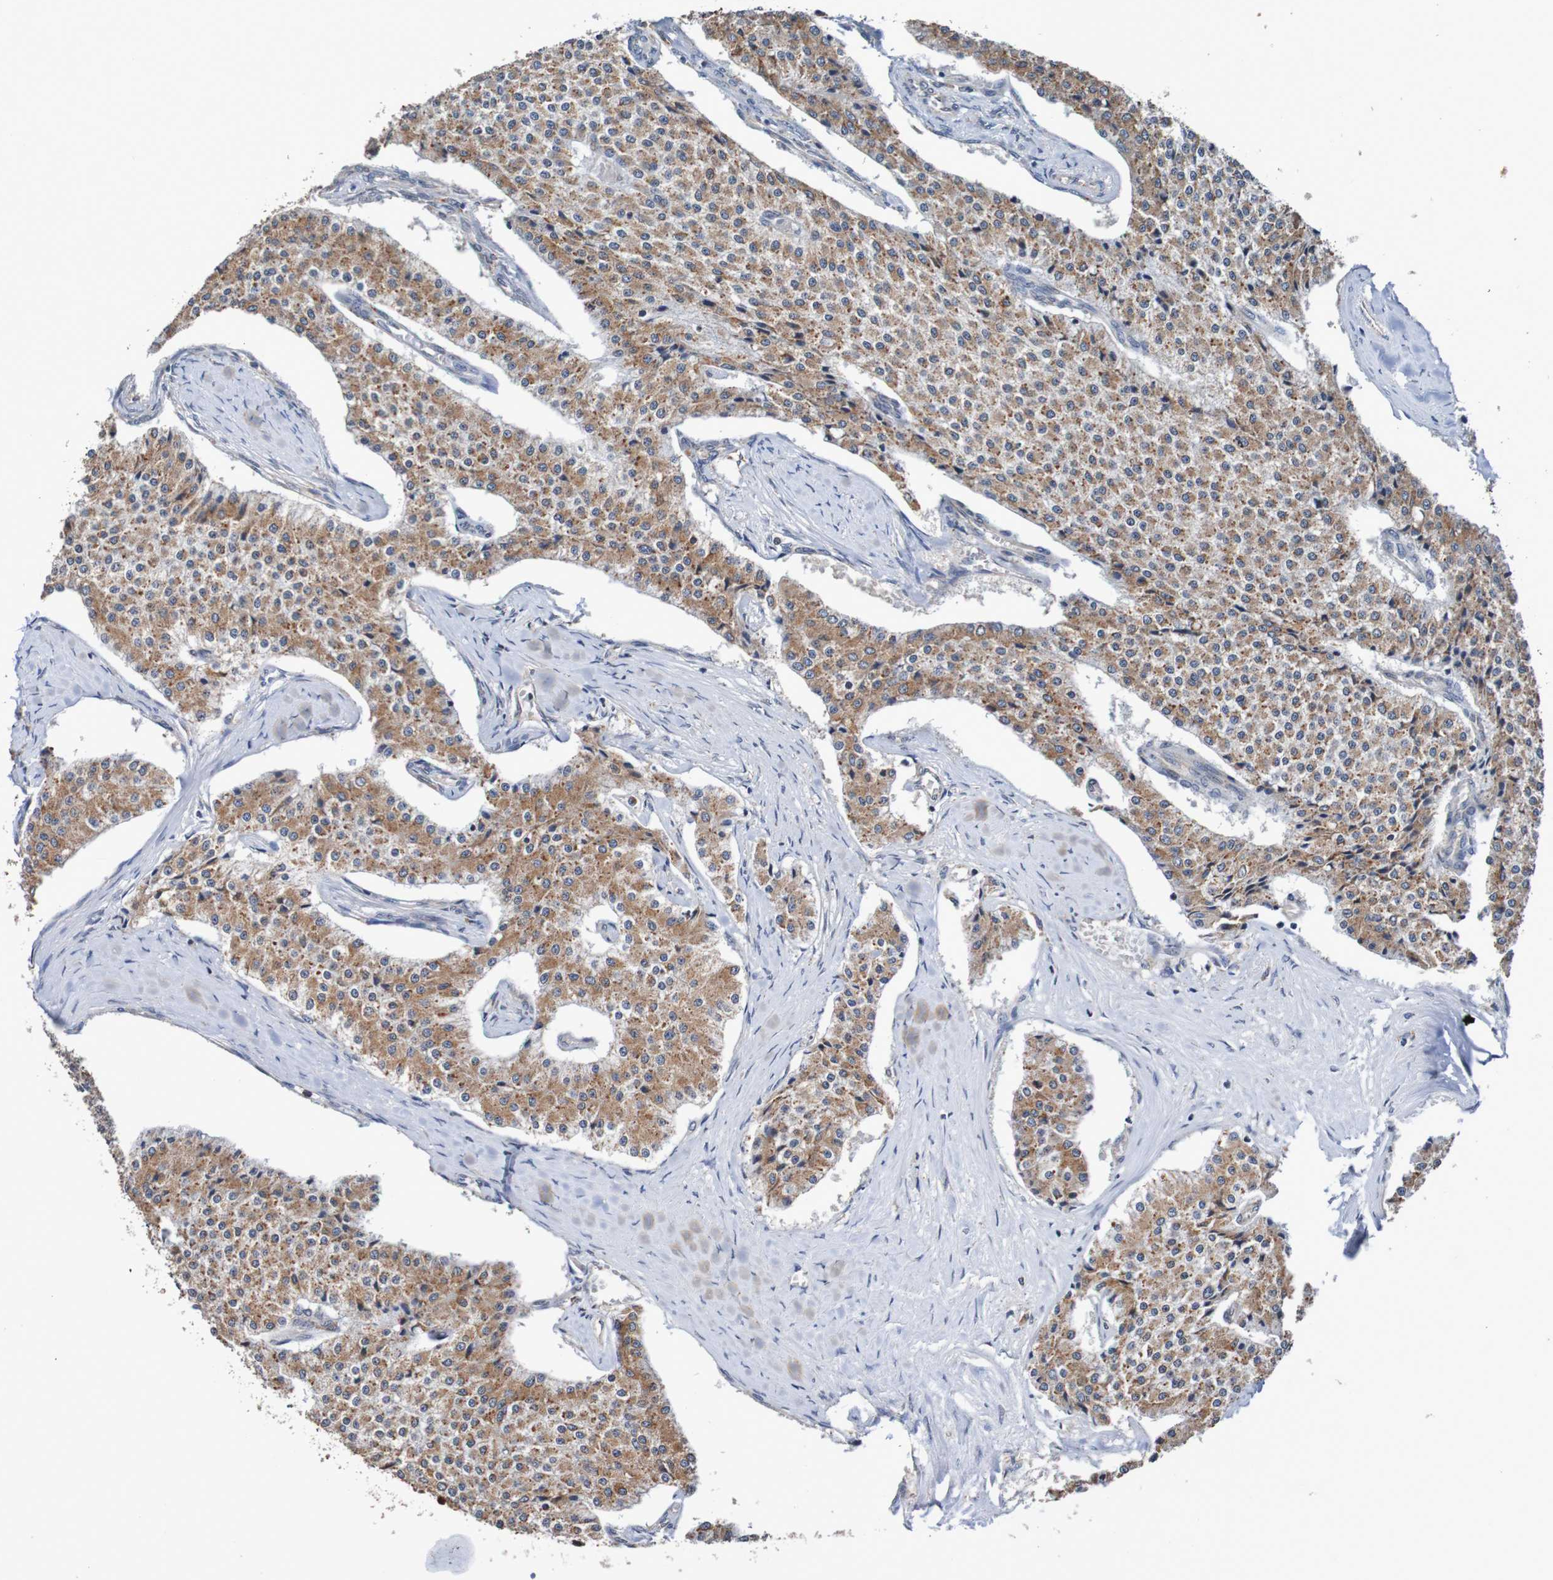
{"staining": {"intensity": "moderate", "quantity": ">75%", "location": "cytoplasmic/membranous"}, "tissue": "carcinoid", "cell_type": "Tumor cells", "image_type": "cancer", "snomed": [{"axis": "morphology", "description": "Carcinoid, malignant, NOS"}, {"axis": "topography", "description": "Colon"}], "caption": "This is a micrograph of immunohistochemistry staining of malignant carcinoid, which shows moderate staining in the cytoplasmic/membranous of tumor cells.", "gene": "FIBP", "patient": {"sex": "female", "age": 52}}